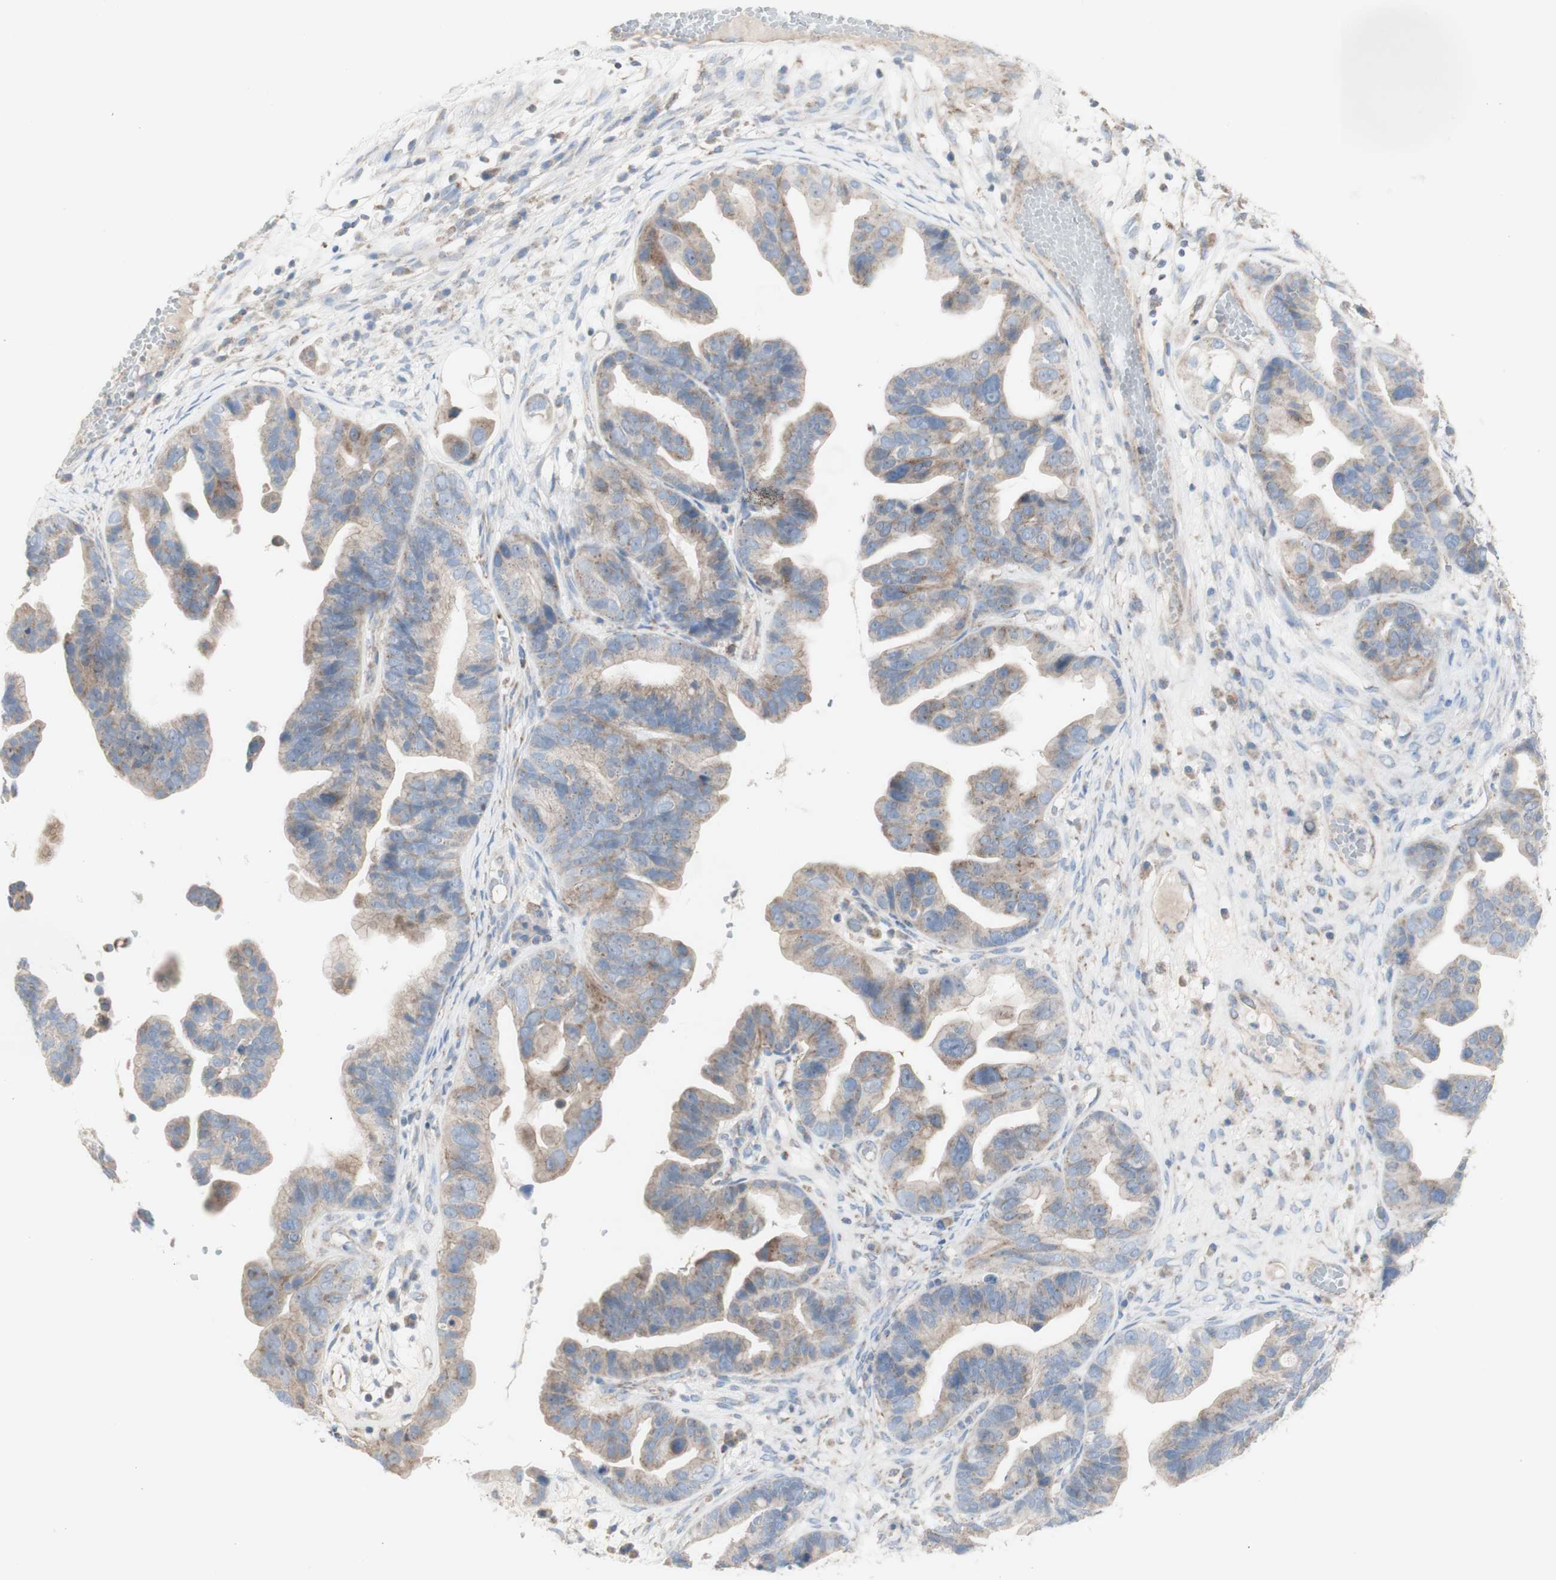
{"staining": {"intensity": "weak", "quantity": ">75%", "location": "cytoplasmic/membranous"}, "tissue": "ovarian cancer", "cell_type": "Tumor cells", "image_type": "cancer", "snomed": [{"axis": "morphology", "description": "Cystadenocarcinoma, serous, NOS"}, {"axis": "topography", "description": "Ovary"}], "caption": "Ovarian cancer stained for a protein shows weak cytoplasmic/membranous positivity in tumor cells. The protein of interest is stained brown, and the nuclei are stained in blue (DAB IHC with brightfield microscopy, high magnification).", "gene": "CNTNAP1", "patient": {"sex": "female", "age": 56}}